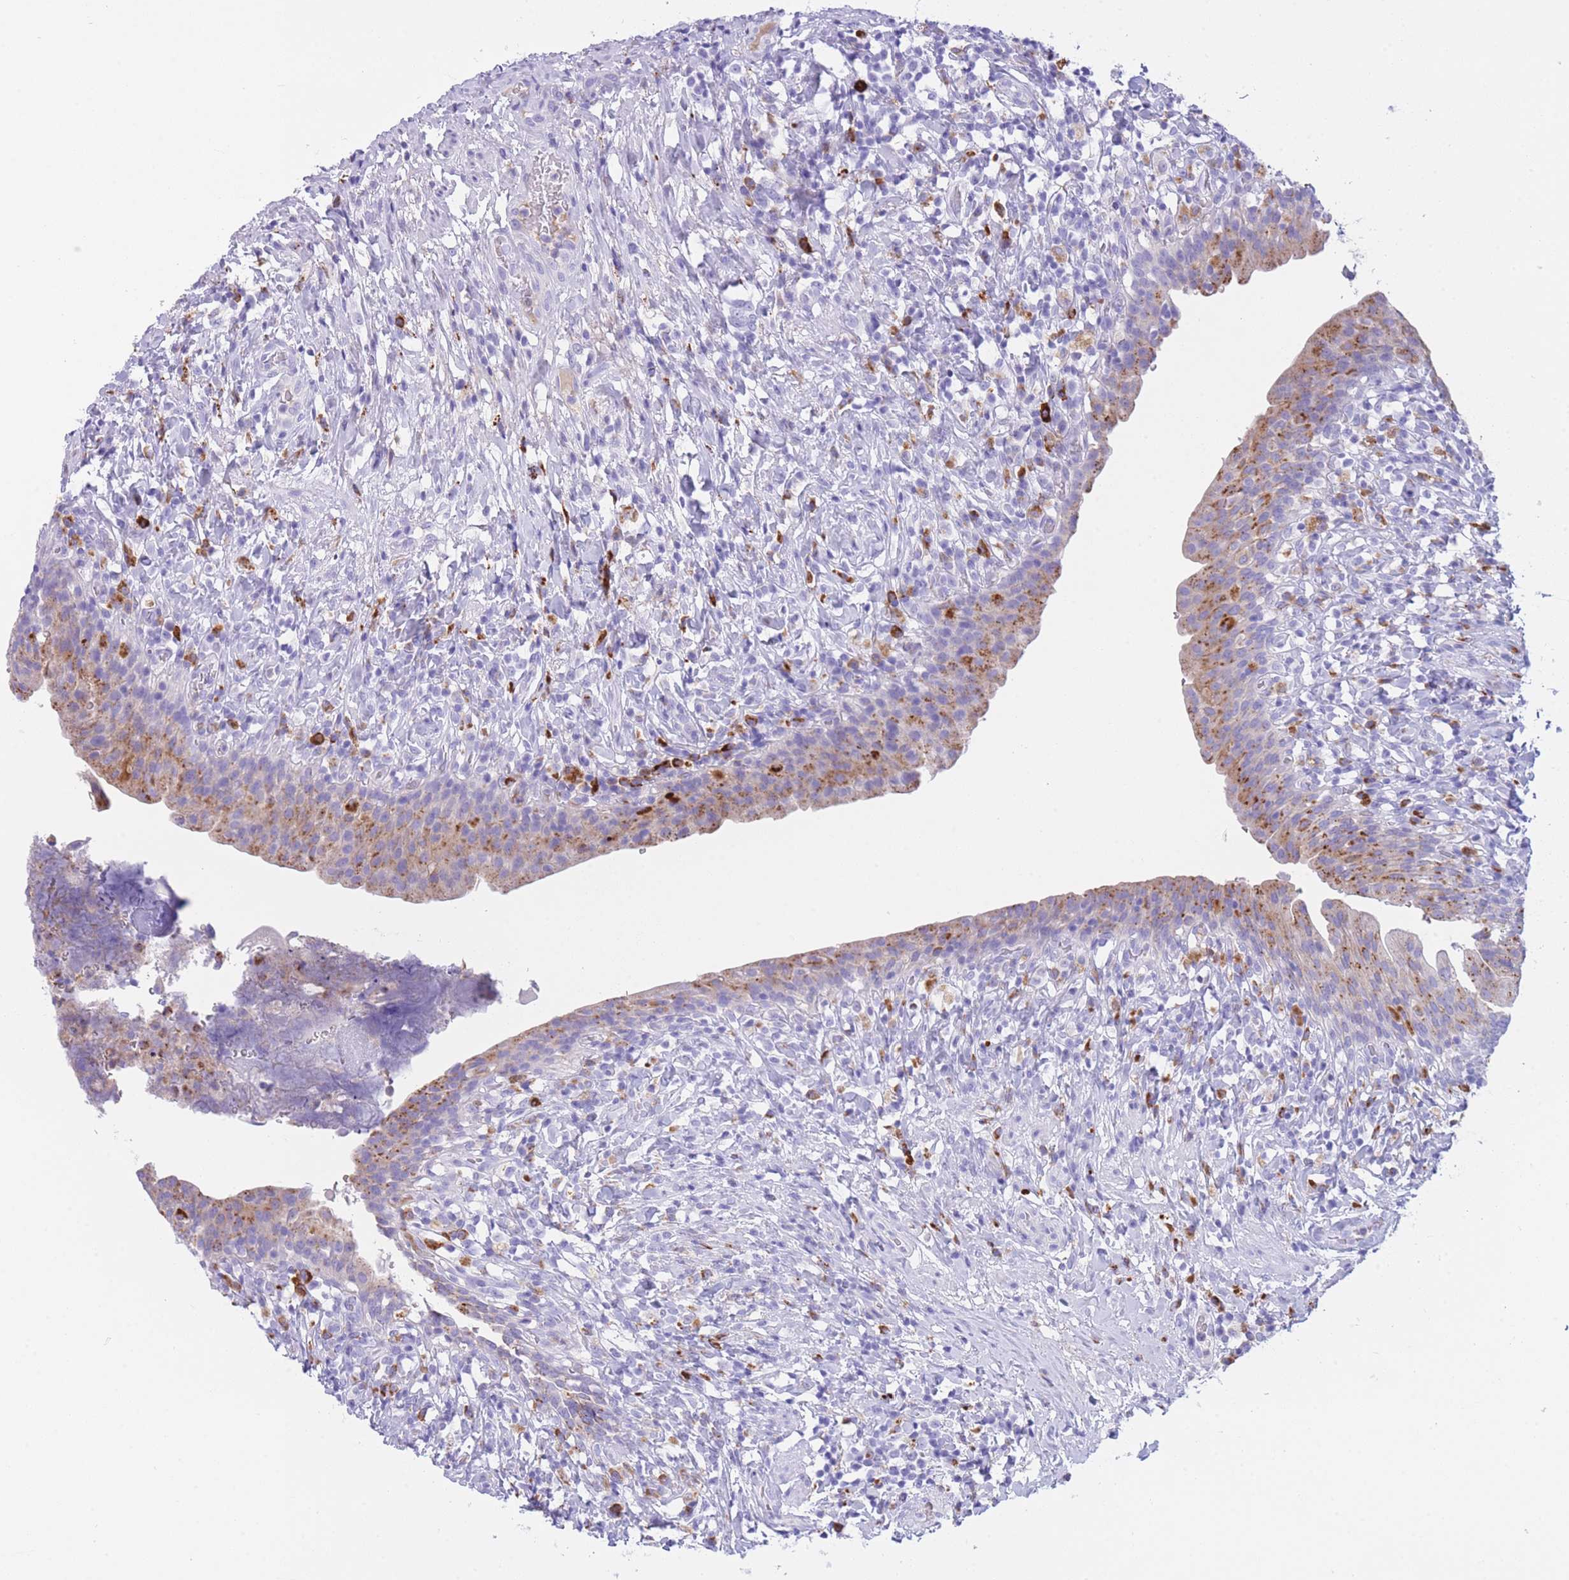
{"staining": {"intensity": "moderate", "quantity": "25%-75%", "location": "cytoplasmic/membranous"}, "tissue": "urinary bladder", "cell_type": "Urothelial cells", "image_type": "normal", "snomed": [{"axis": "morphology", "description": "Normal tissue, NOS"}, {"axis": "morphology", "description": "Inflammation, NOS"}, {"axis": "topography", "description": "Urinary bladder"}], "caption": "DAB immunohistochemical staining of unremarkable urinary bladder exhibits moderate cytoplasmic/membranous protein staining in about 25%-75% of urothelial cells. (Stains: DAB in brown, nuclei in blue, Microscopy: brightfield microscopy at high magnification).", "gene": "PLBD1", "patient": {"sex": "male", "age": 64}}